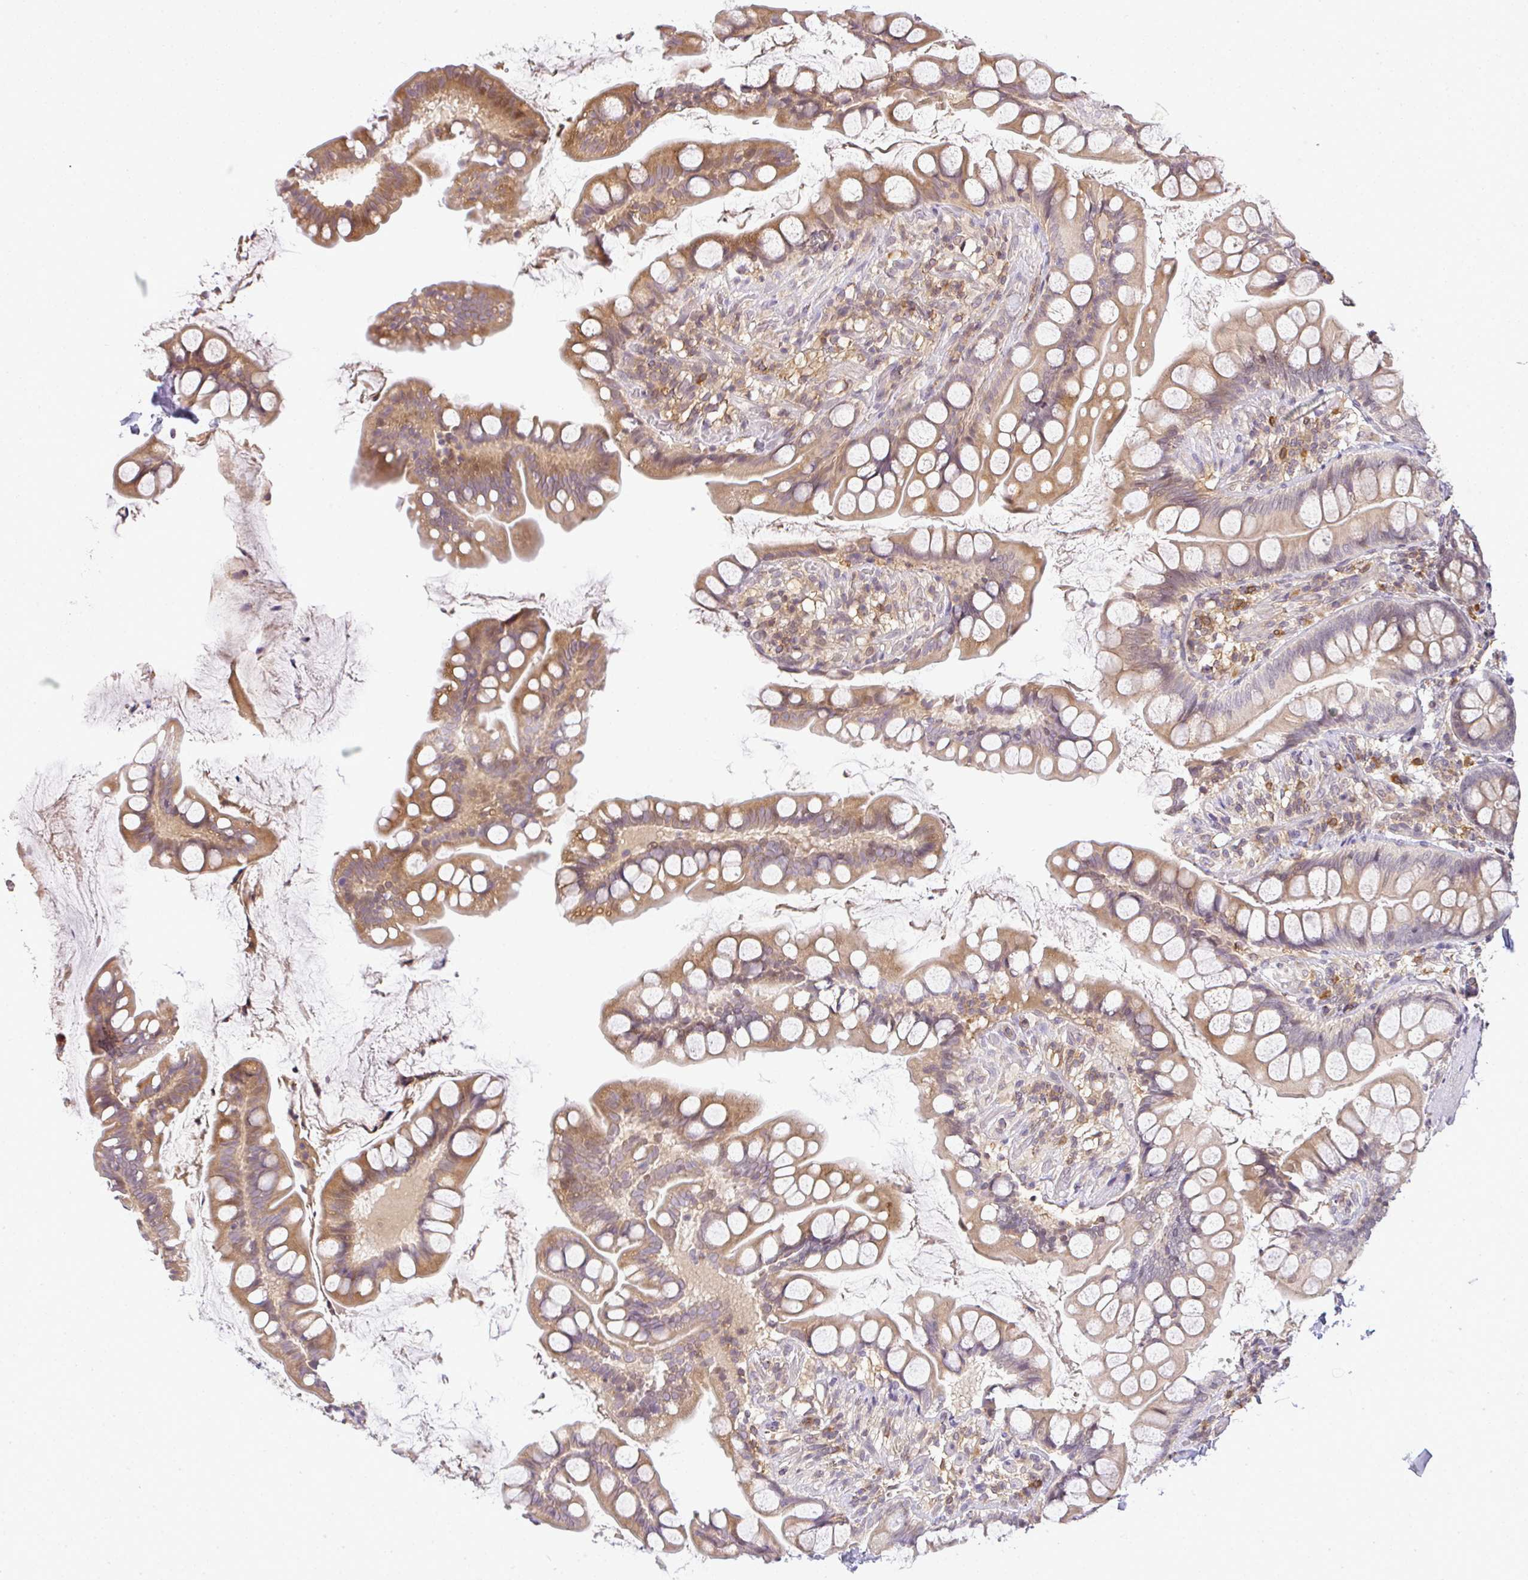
{"staining": {"intensity": "moderate", "quantity": ">75%", "location": "cytoplasmic/membranous"}, "tissue": "small intestine", "cell_type": "Glandular cells", "image_type": "normal", "snomed": [{"axis": "morphology", "description": "Normal tissue, NOS"}, {"axis": "topography", "description": "Small intestine"}], "caption": "A brown stain shows moderate cytoplasmic/membranous expression of a protein in glandular cells of normal small intestine.", "gene": "FAM153A", "patient": {"sex": "male", "age": 70}}